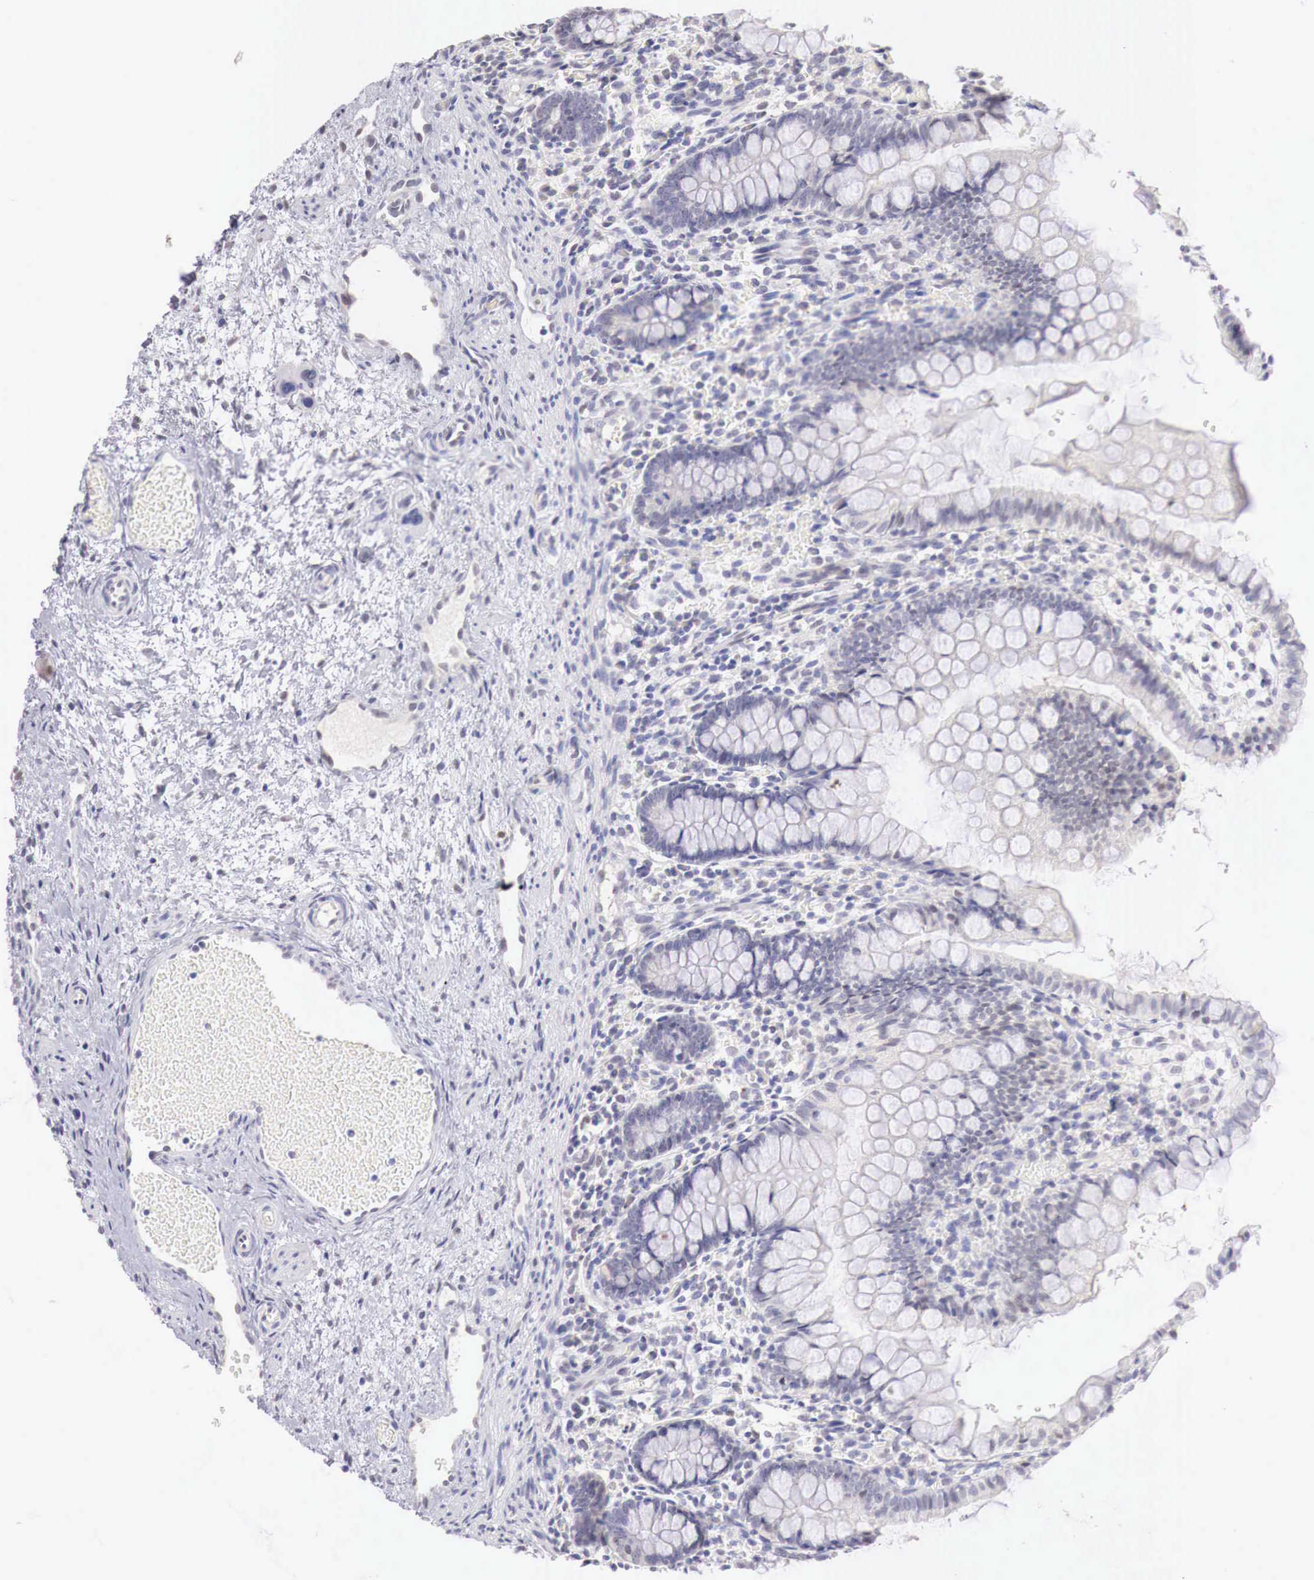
{"staining": {"intensity": "negative", "quantity": "none", "location": "none"}, "tissue": "small intestine", "cell_type": "Glandular cells", "image_type": "normal", "snomed": [{"axis": "morphology", "description": "Normal tissue, NOS"}, {"axis": "topography", "description": "Small intestine"}], "caption": "Image shows no significant protein expression in glandular cells of unremarkable small intestine.", "gene": "UBA1", "patient": {"sex": "male", "age": 1}}